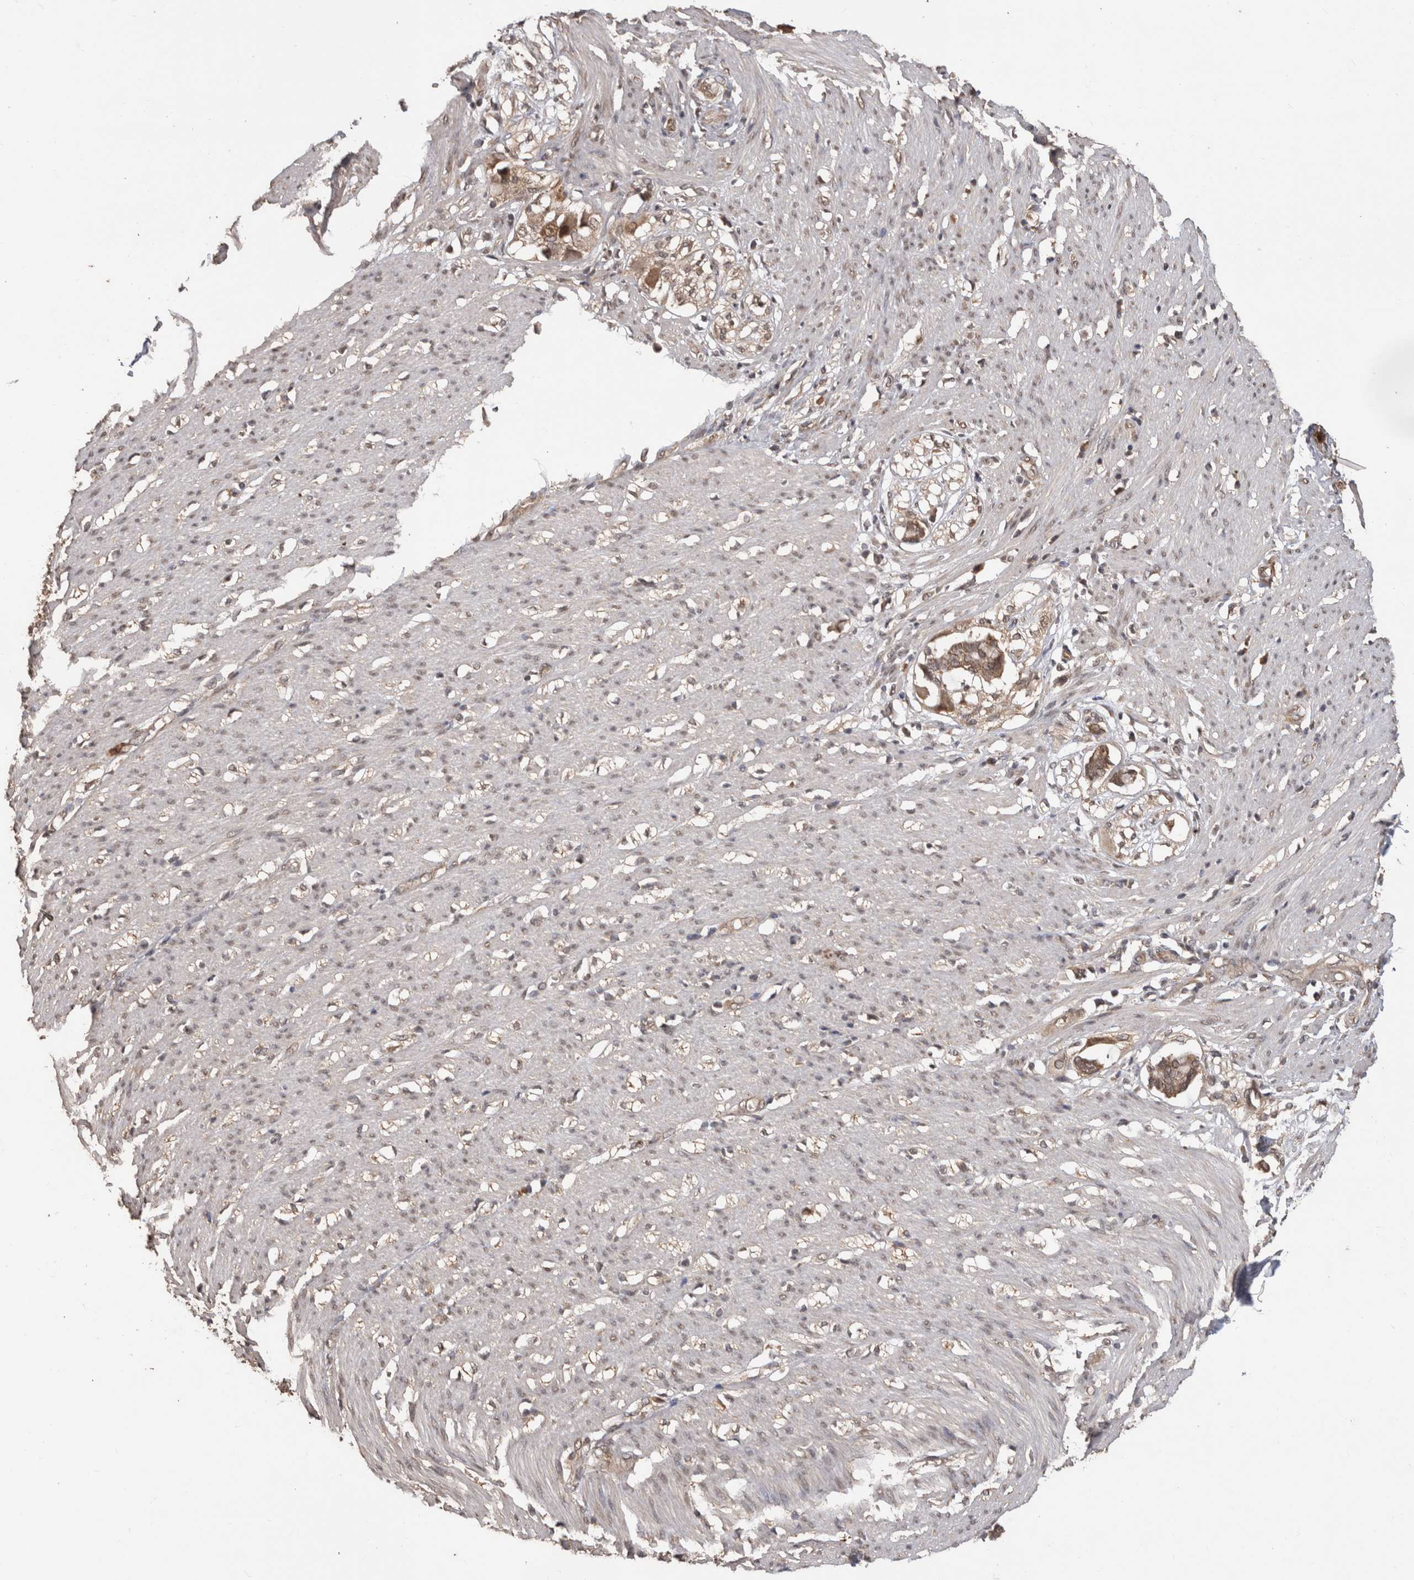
{"staining": {"intensity": "weak", "quantity": "25%-75%", "location": "nuclear"}, "tissue": "smooth muscle", "cell_type": "Smooth muscle cells", "image_type": "normal", "snomed": [{"axis": "morphology", "description": "Normal tissue, NOS"}, {"axis": "morphology", "description": "Adenocarcinoma, NOS"}, {"axis": "topography", "description": "Colon"}, {"axis": "topography", "description": "Peripheral nerve tissue"}], "caption": "IHC (DAB (3,3'-diaminobenzidine)) staining of benign human smooth muscle exhibits weak nuclear protein expression in about 25%-75% of smooth muscle cells.", "gene": "PAK4", "patient": {"sex": "male", "age": 14}}